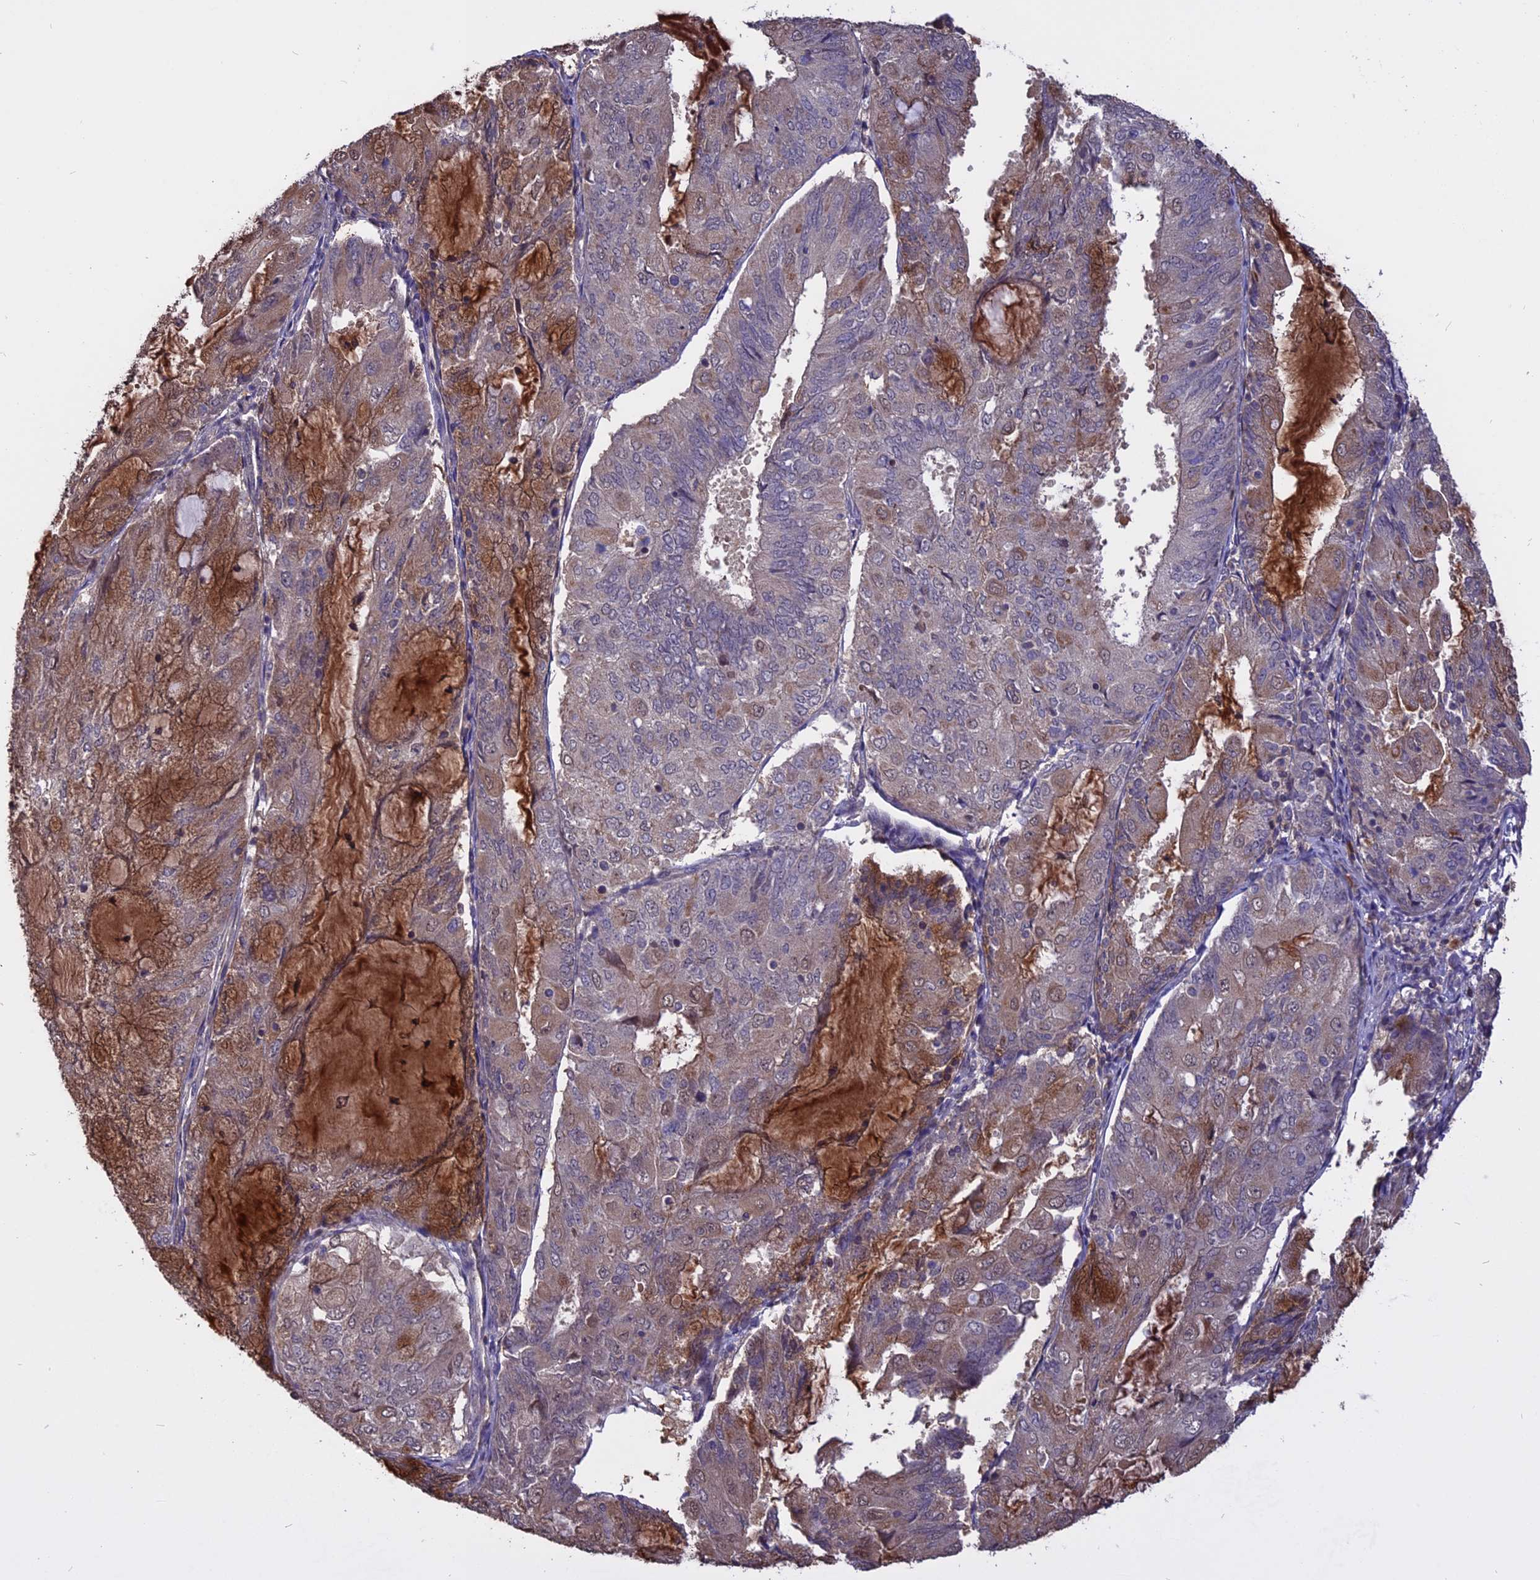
{"staining": {"intensity": "moderate", "quantity": "<25%", "location": "cytoplasmic/membranous"}, "tissue": "endometrial cancer", "cell_type": "Tumor cells", "image_type": "cancer", "snomed": [{"axis": "morphology", "description": "Adenocarcinoma, NOS"}, {"axis": "topography", "description": "Endometrium"}], "caption": "Immunohistochemistry (IHC) (DAB (3,3'-diaminobenzidine)) staining of endometrial cancer reveals moderate cytoplasmic/membranous protein positivity in approximately <25% of tumor cells. The staining was performed using DAB (3,3'-diaminobenzidine) to visualize the protein expression in brown, while the nuclei were stained in blue with hematoxylin (Magnification: 20x).", "gene": "CARMIL2", "patient": {"sex": "female", "age": 81}}